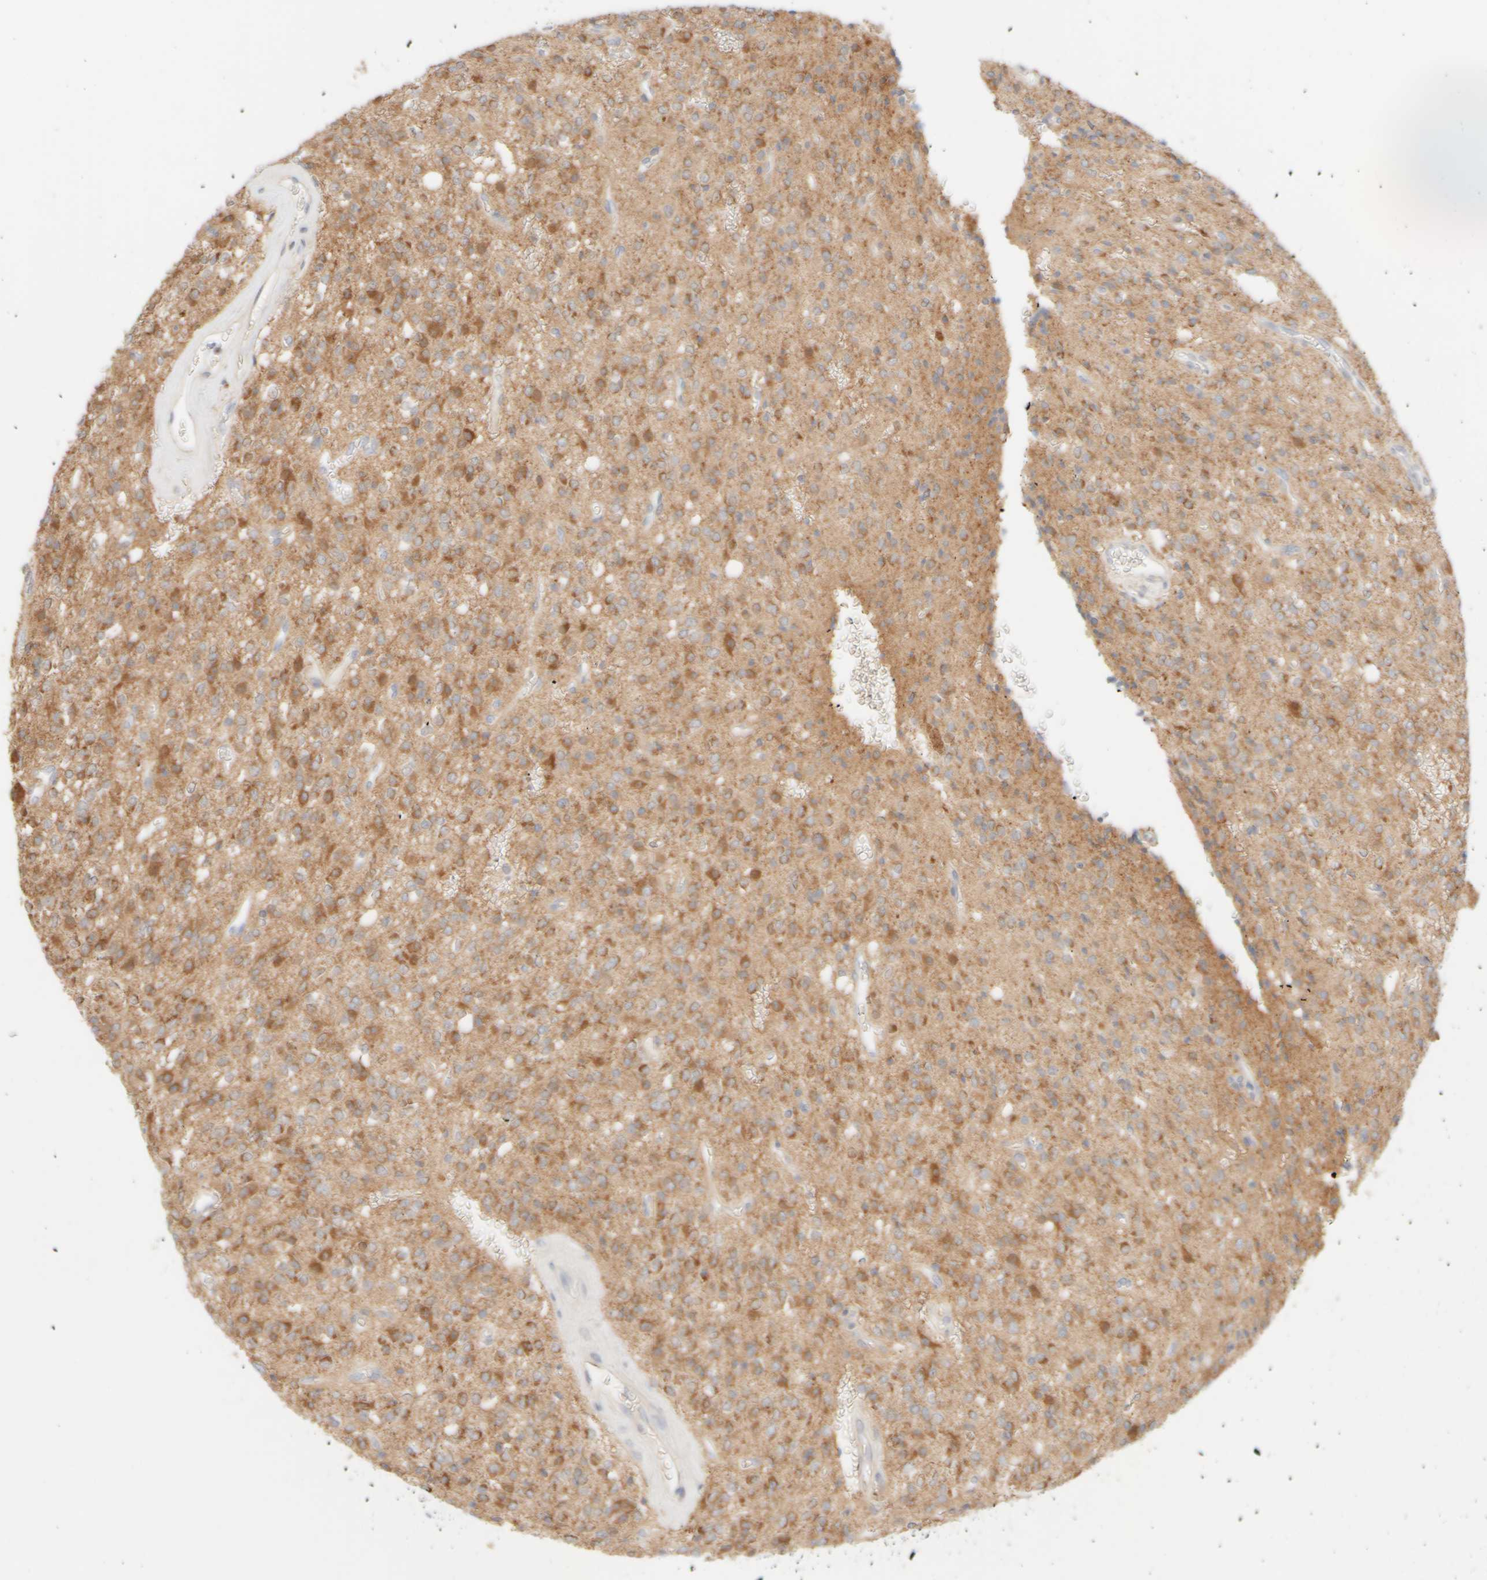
{"staining": {"intensity": "moderate", "quantity": ">75%", "location": "cytoplasmic/membranous"}, "tissue": "glioma", "cell_type": "Tumor cells", "image_type": "cancer", "snomed": [{"axis": "morphology", "description": "Glioma, malignant, High grade"}, {"axis": "topography", "description": "Brain"}], "caption": "Glioma stained with DAB immunohistochemistry reveals medium levels of moderate cytoplasmic/membranous positivity in about >75% of tumor cells.", "gene": "PPM1K", "patient": {"sex": "male", "age": 34}}